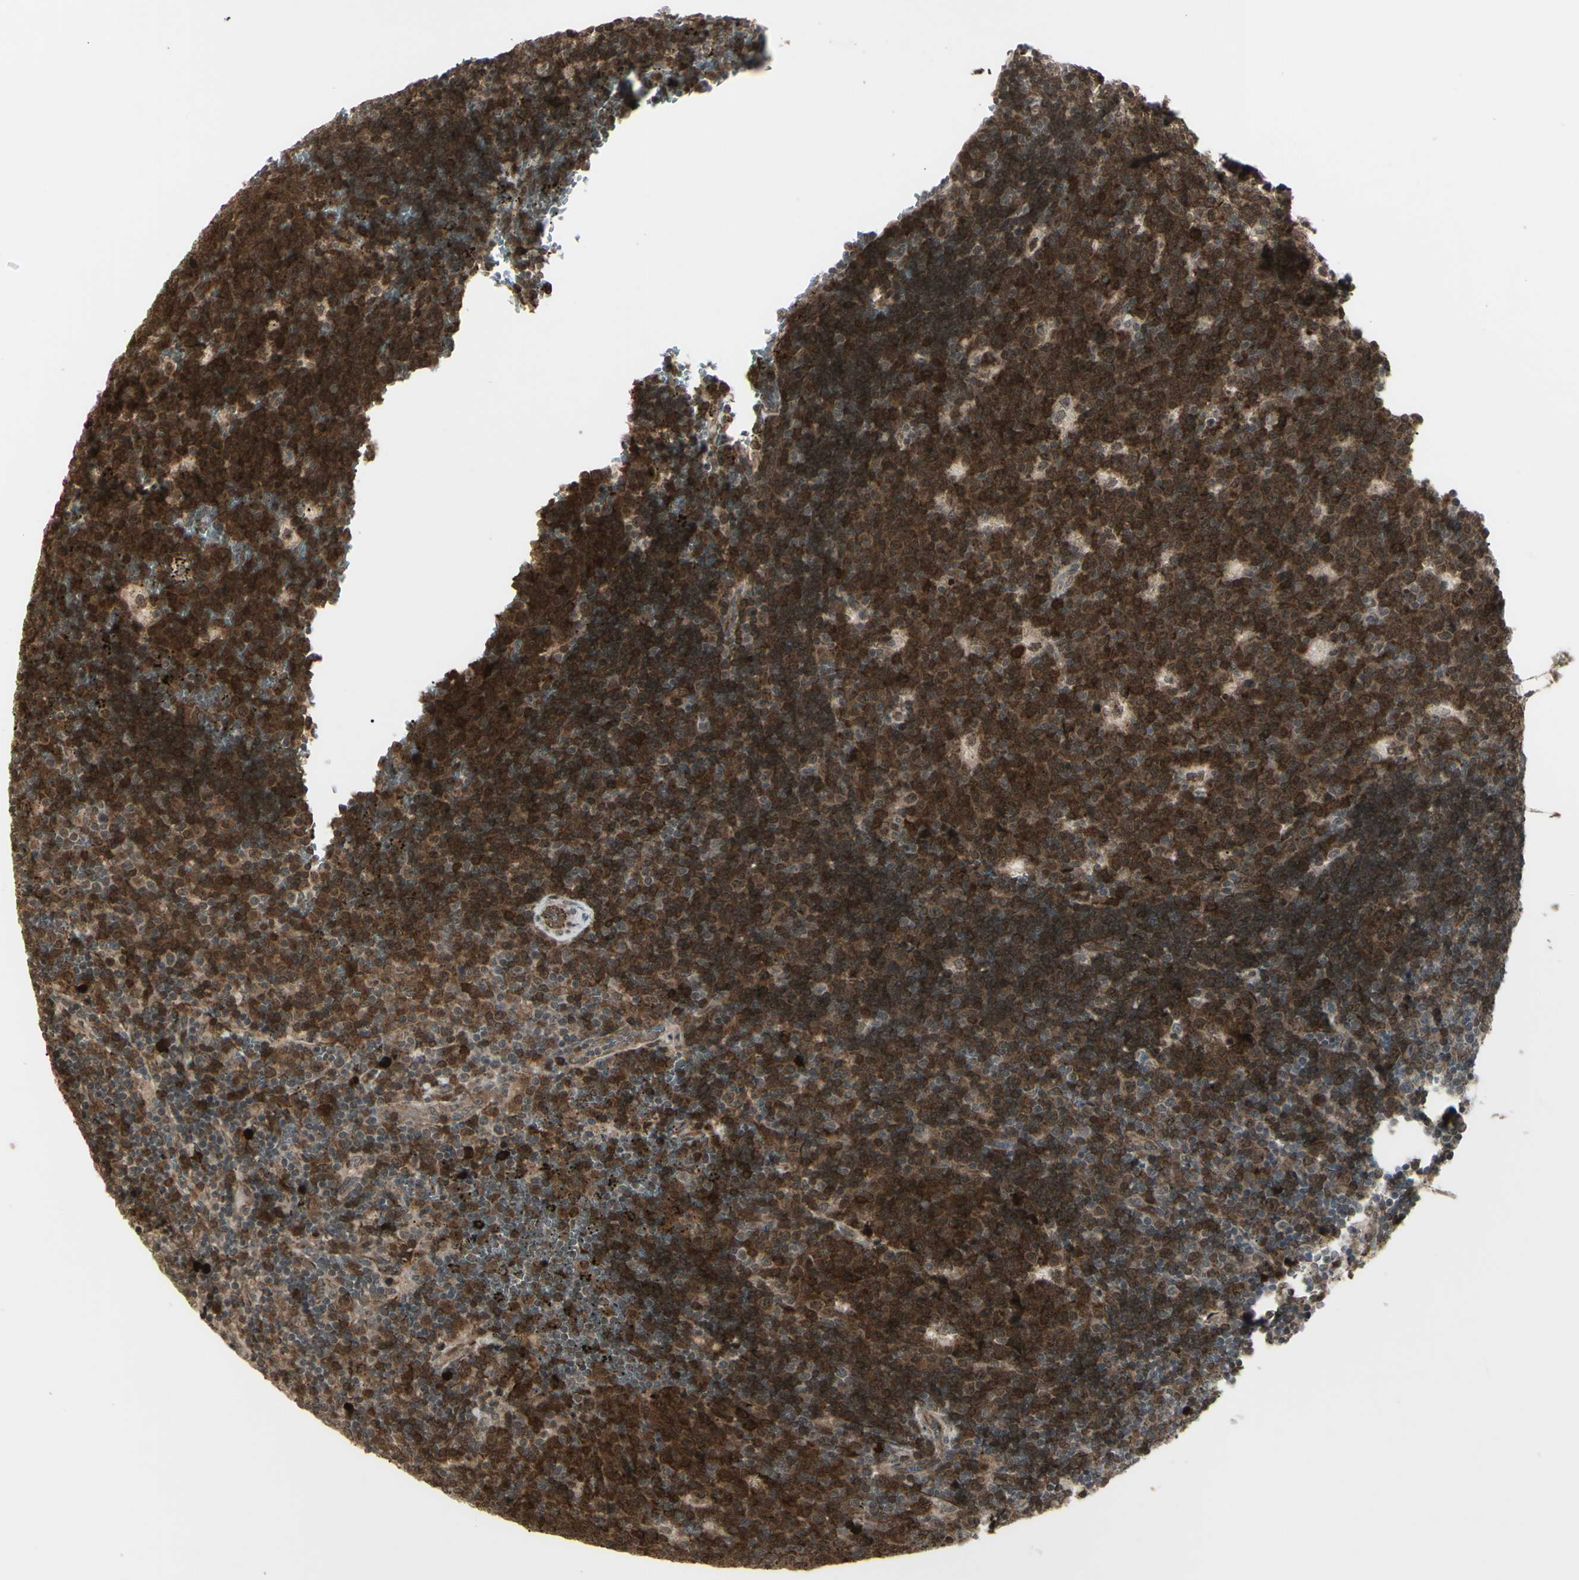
{"staining": {"intensity": "strong", "quantity": ">75%", "location": "cytoplasmic/membranous"}, "tissue": "lymph node", "cell_type": "Germinal center cells", "image_type": "normal", "snomed": [{"axis": "morphology", "description": "Normal tissue, NOS"}, {"axis": "topography", "description": "Lymph node"}, {"axis": "topography", "description": "Salivary gland"}], "caption": "Immunohistochemistry staining of normal lymph node, which exhibits high levels of strong cytoplasmic/membranous positivity in about >75% of germinal center cells indicating strong cytoplasmic/membranous protein positivity. The staining was performed using DAB (3,3'-diaminobenzidine) (brown) for protein detection and nuclei were counterstained in hematoxylin (blue).", "gene": "BLNK", "patient": {"sex": "male", "age": 8}}